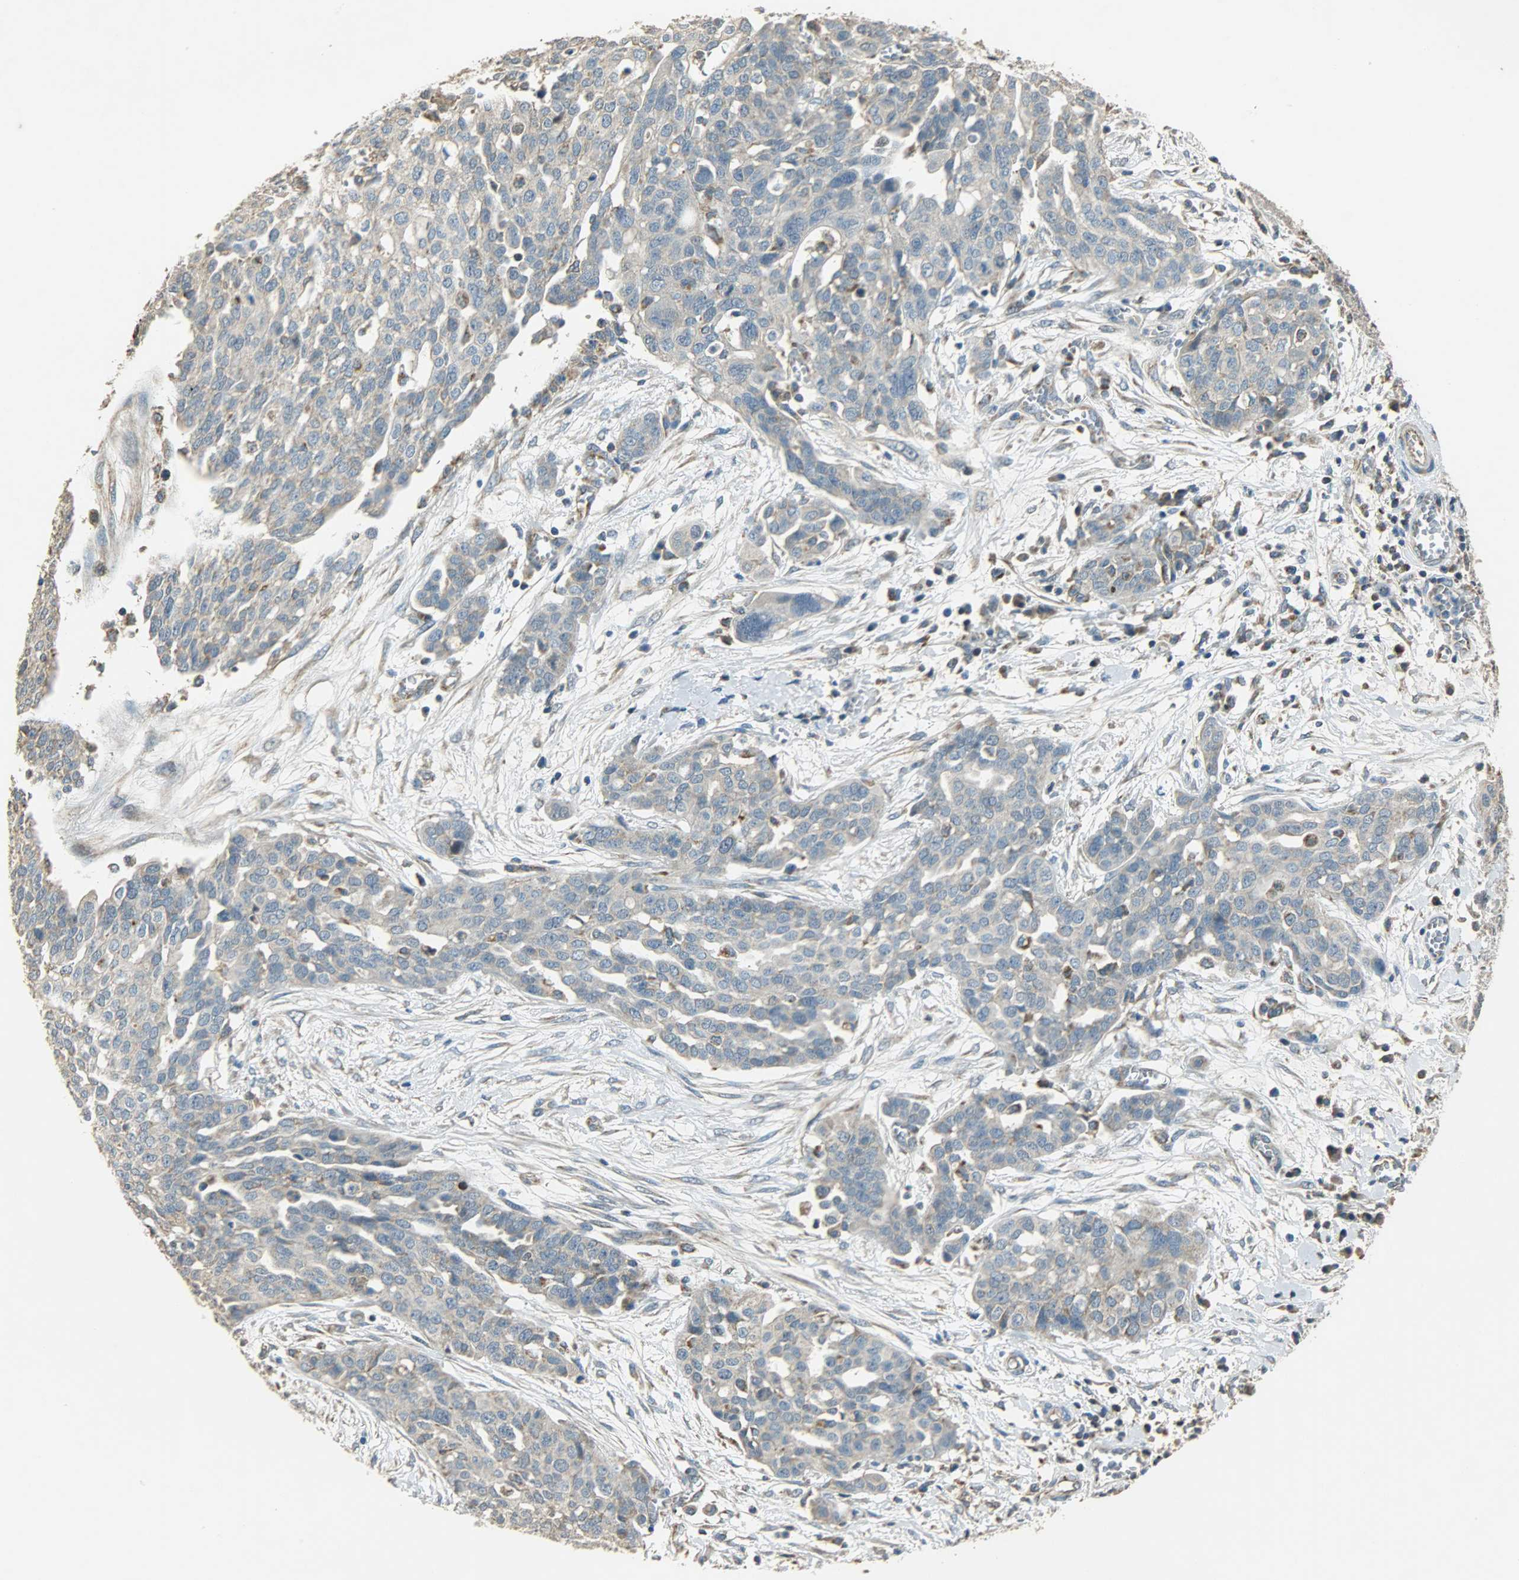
{"staining": {"intensity": "weak", "quantity": ">75%", "location": "cytoplasmic/membranous"}, "tissue": "ovarian cancer", "cell_type": "Tumor cells", "image_type": "cancer", "snomed": [{"axis": "morphology", "description": "Cystadenocarcinoma, serous, NOS"}, {"axis": "topography", "description": "Soft tissue"}, {"axis": "topography", "description": "Ovary"}], "caption": "Ovarian cancer (serous cystadenocarcinoma) was stained to show a protein in brown. There is low levels of weak cytoplasmic/membranous positivity in approximately >75% of tumor cells.", "gene": "HDHD5", "patient": {"sex": "female", "age": 57}}